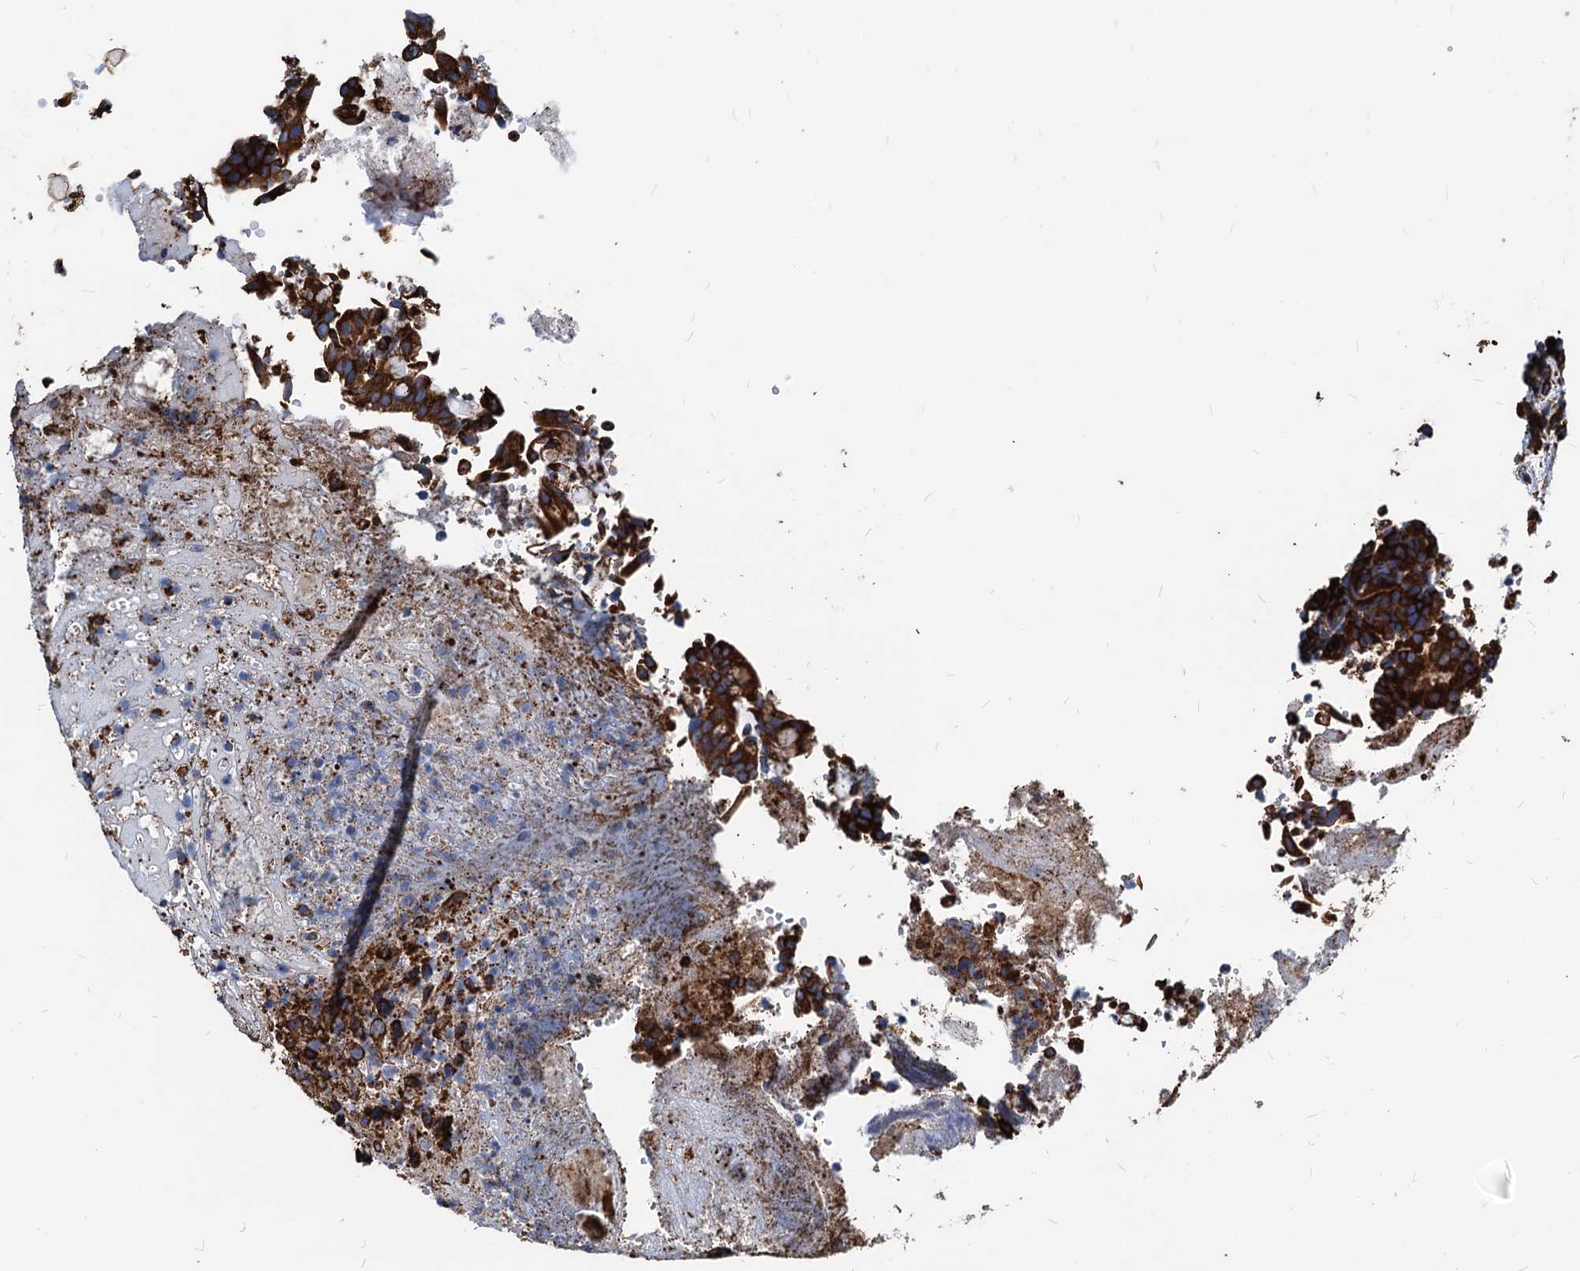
{"staining": {"intensity": "strong", "quantity": ">75%", "location": "cytoplasmic/membranous"}, "tissue": "colorectal cancer", "cell_type": "Tumor cells", "image_type": "cancer", "snomed": [{"axis": "morphology", "description": "Adenocarcinoma, NOS"}, {"axis": "topography", "description": "Rectum"}], "caption": "Colorectal cancer tissue demonstrates strong cytoplasmic/membranous expression in about >75% of tumor cells The staining is performed using DAB brown chromogen to label protein expression. The nuclei are counter-stained blue using hematoxylin.", "gene": "HSPA5", "patient": {"sex": "male", "age": 69}}